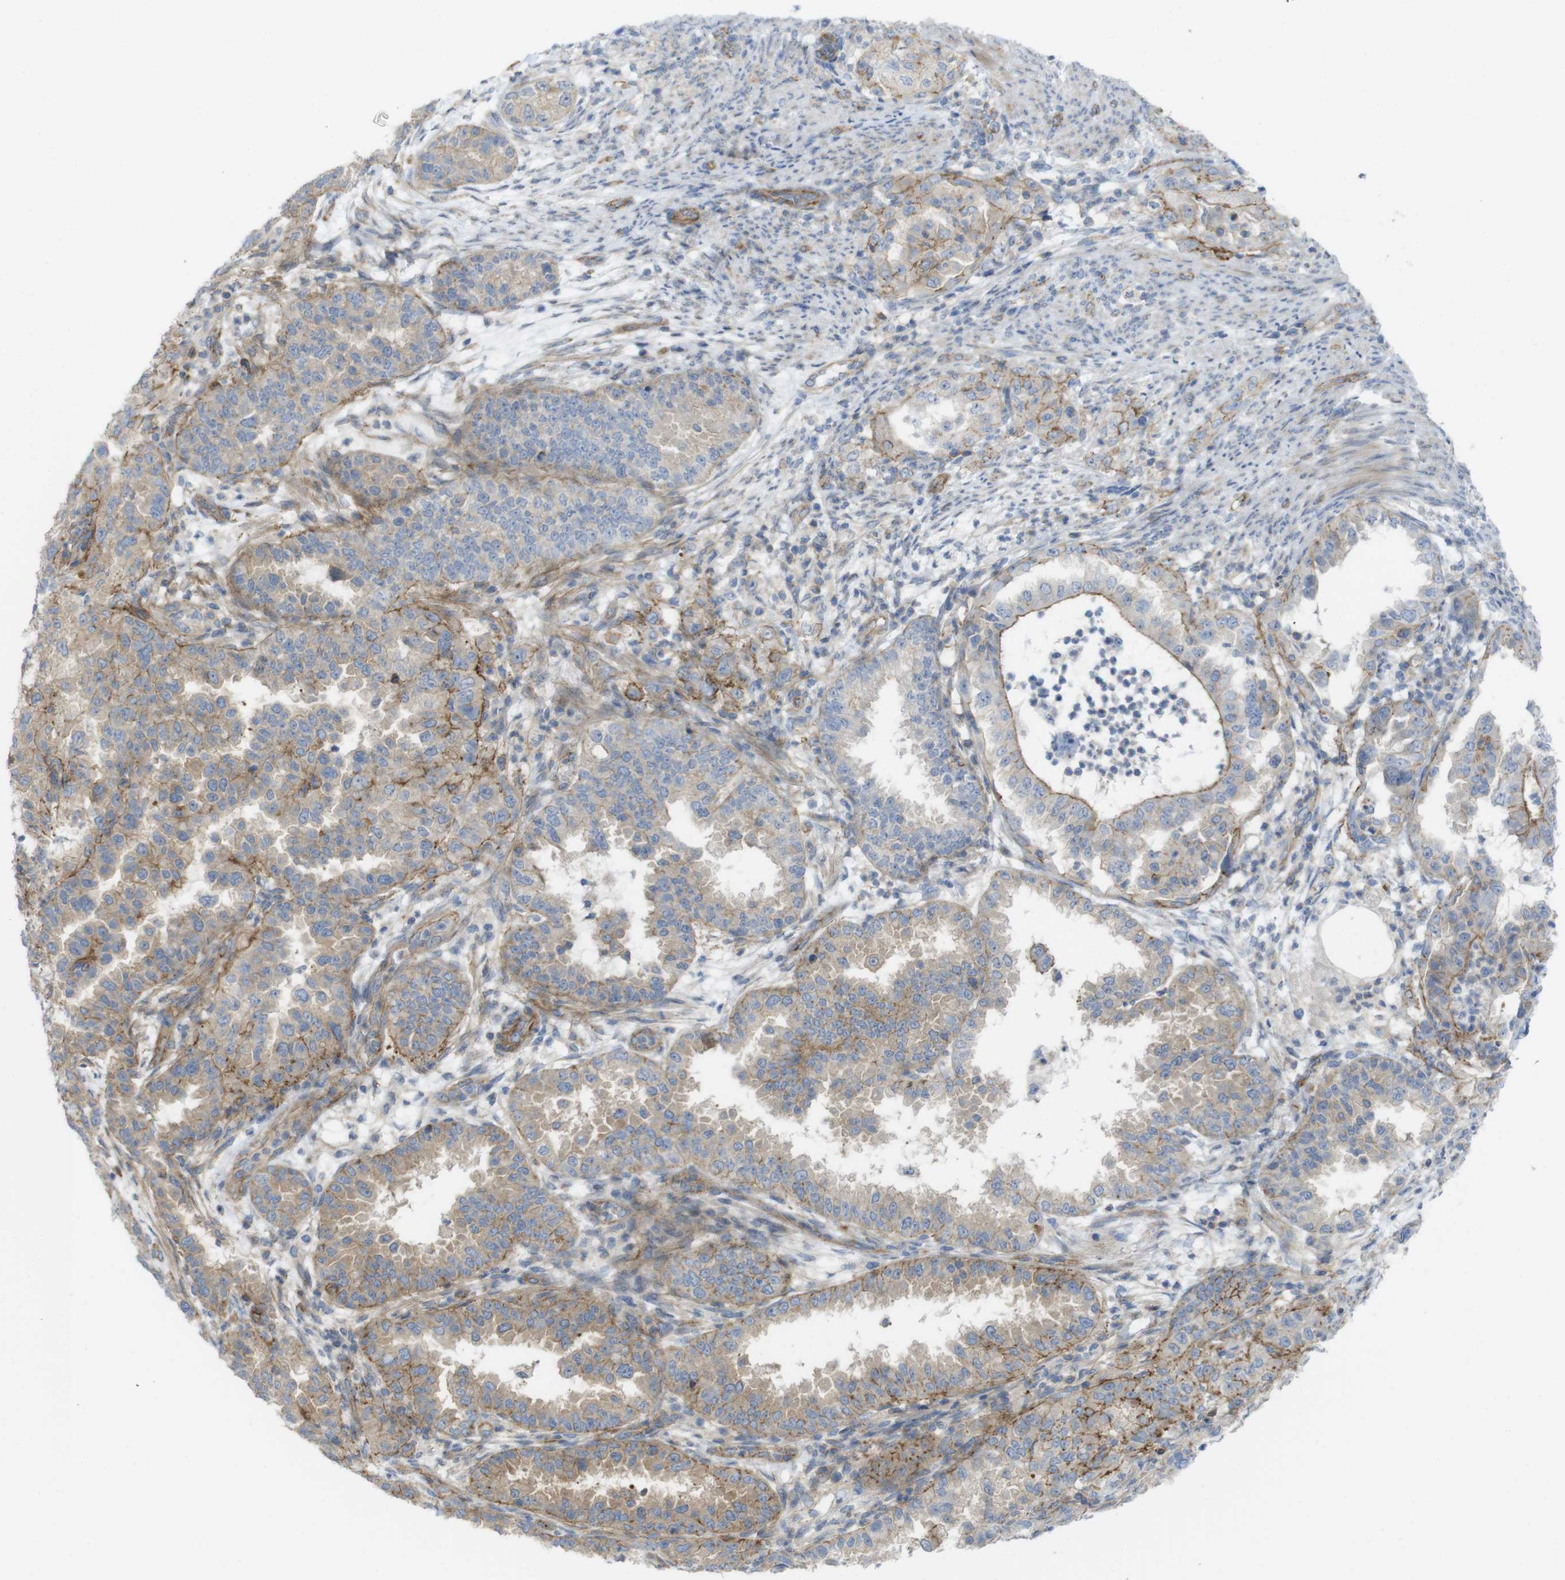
{"staining": {"intensity": "moderate", "quantity": "25%-75%", "location": "cytoplasmic/membranous"}, "tissue": "endometrial cancer", "cell_type": "Tumor cells", "image_type": "cancer", "snomed": [{"axis": "morphology", "description": "Adenocarcinoma, NOS"}, {"axis": "topography", "description": "Endometrium"}], "caption": "Tumor cells exhibit medium levels of moderate cytoplasmic/membranous staining in approximately 25%-75% of cells in human adenocarcinoma (endometrial).", "gene": "PREX2", "patient": {"sex": "female", "age": 85}}